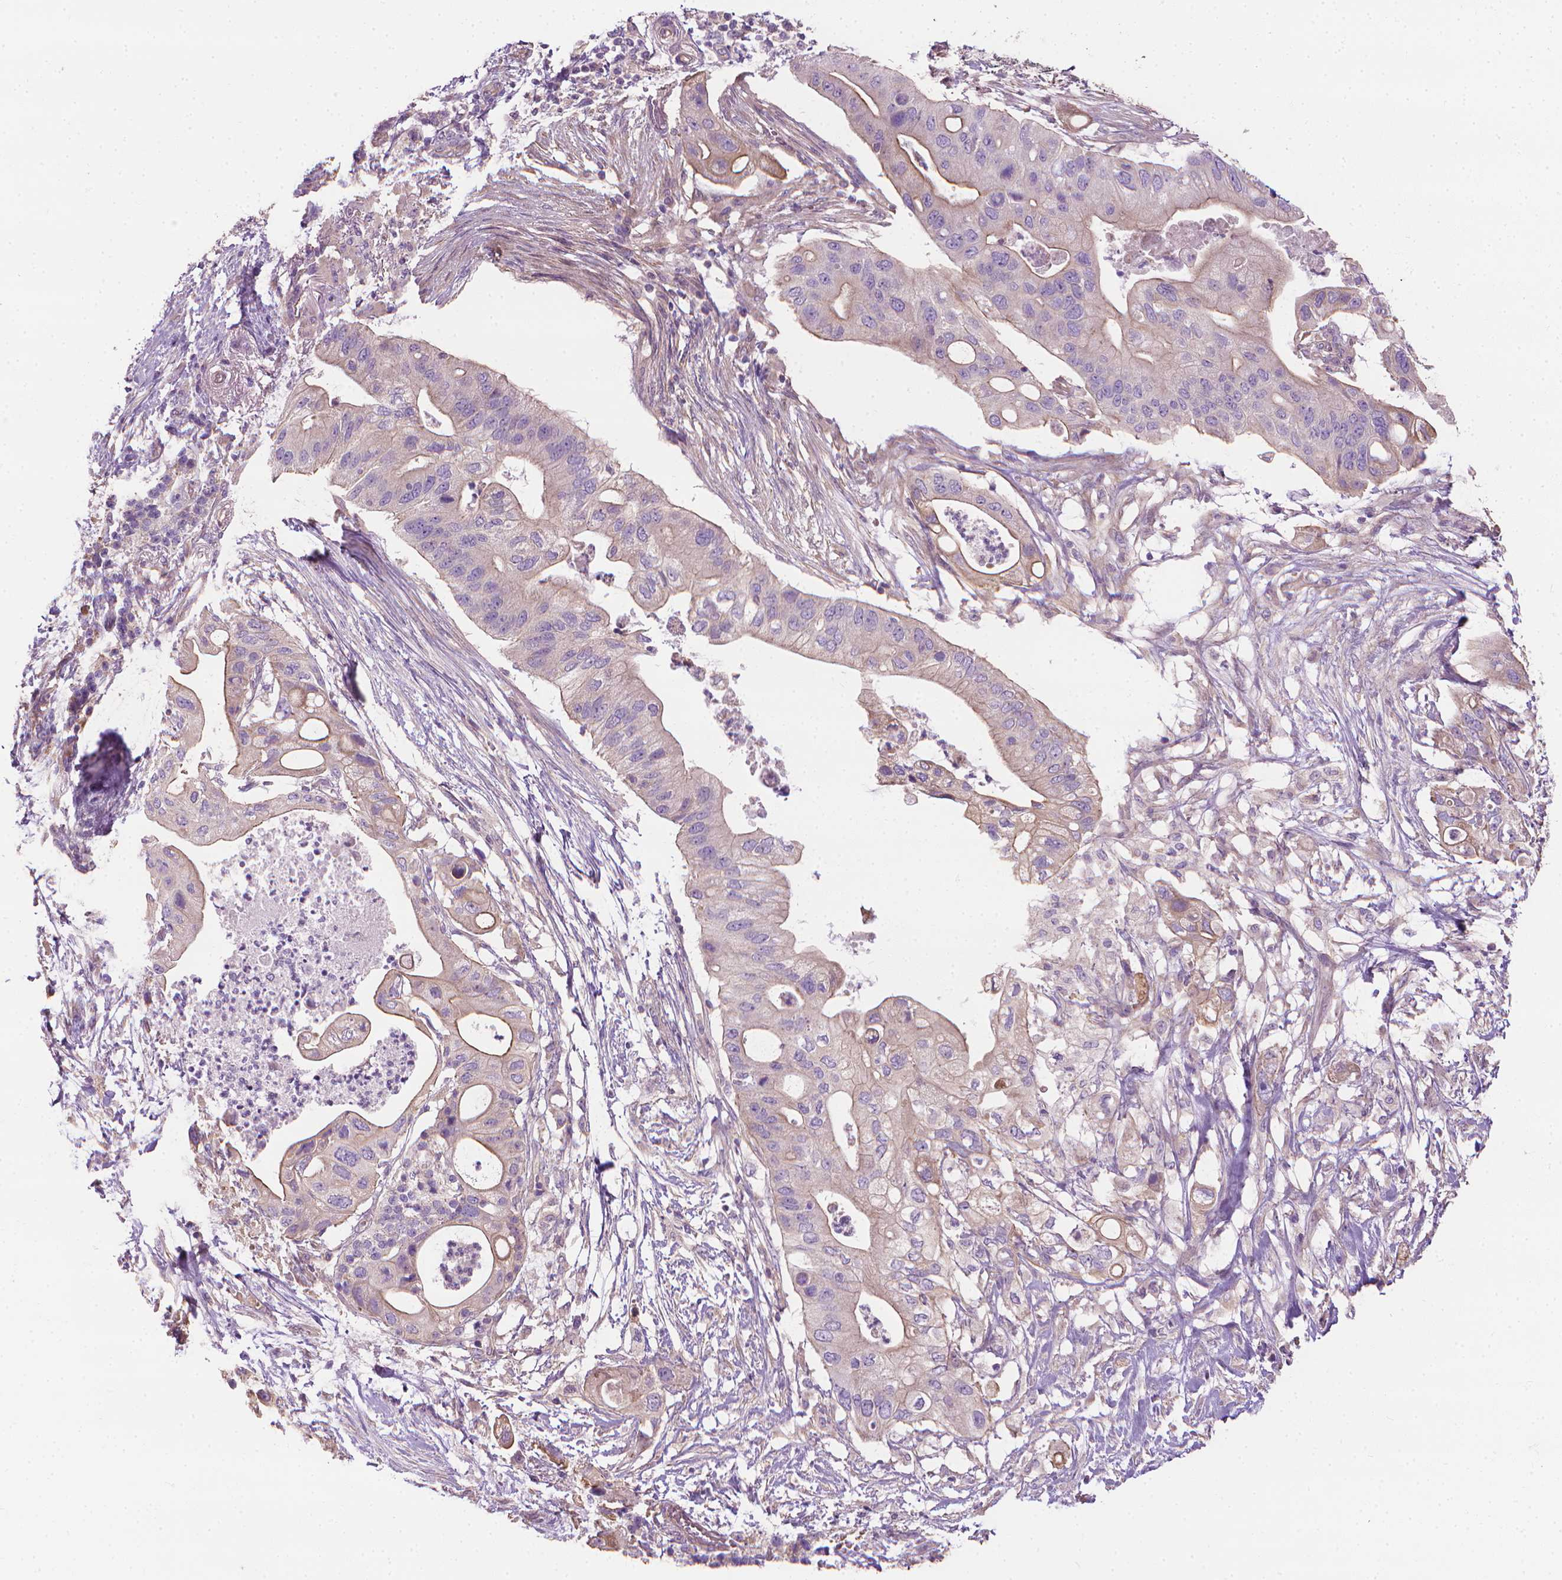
{"staining": {"intensity": "weak", "quantity": "<25%", "location": "cytoplasmic/membranous"}, "tissue": "pancreatic cancer", "cell_type": "Tumor cells", "image_type": "cancer", "snomed": [{"axis": "morphology", "description": "Adenocarcinoma, NOS"}, {"axis": "topography", "description": "Pancreas"}], "caption": "The photomicrograph shows no significant staining in tumor cells of pancreatic adenocarcinoma. (DAB immunohistochemistry, high magnification).", "gene": "RIIAD1", "patient": {"sex": "female", "age": 72}}